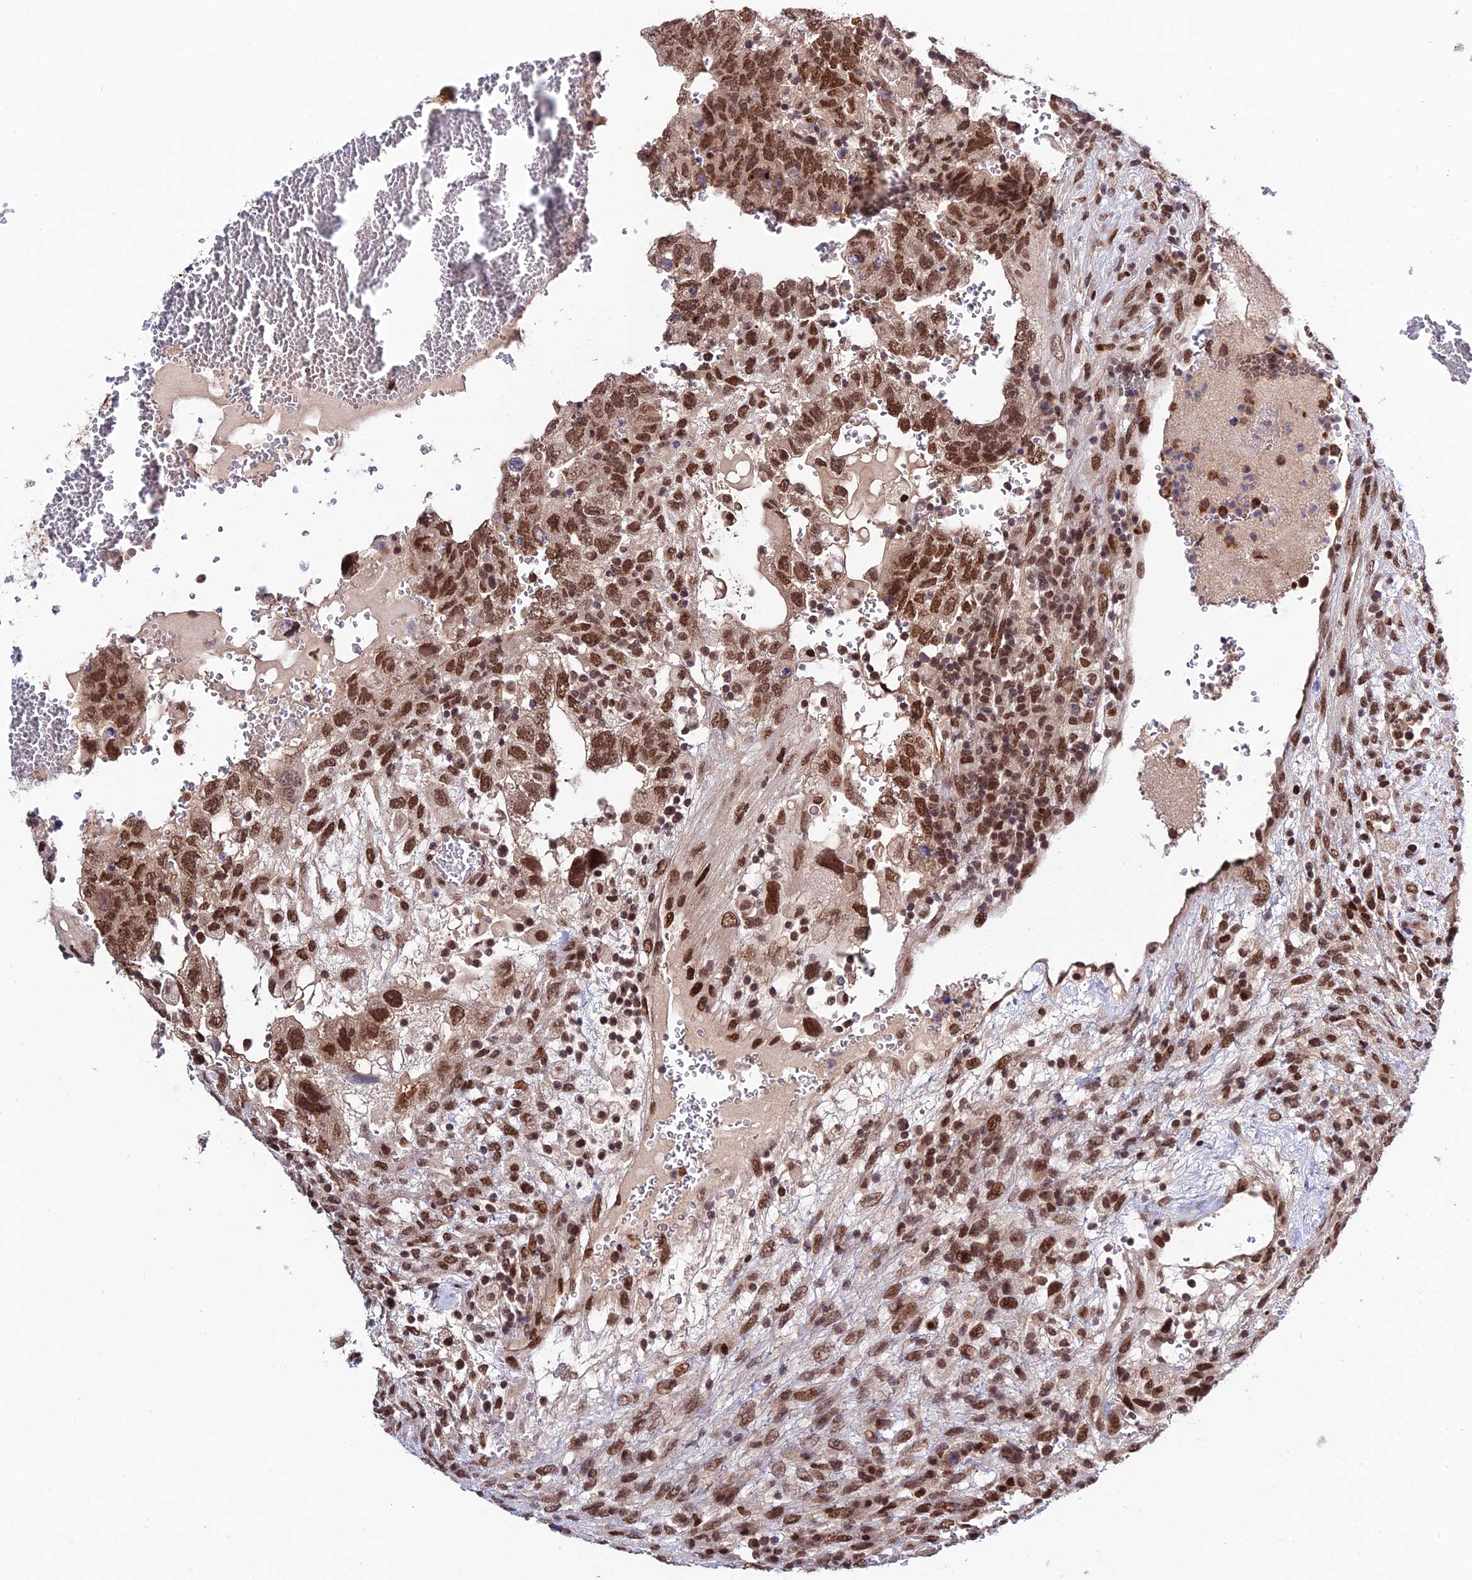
{"staining": {"intensity": "moderate", "quantity": ">75%", "location": "nuclear"}, "tissue": "testis cancer", "cell_type": "Tumor cells", "image_type": "cancer", "snomed": [{"axis": "morphology", "description": "Carcinoma, Embryonal, NOS"}, {"axis": "topography", "description": "Testis"}], "caption": "High-power microscopy captured an immunohistochemistry (IHC) micrograph of embryonal carcinoma (testis), revealing moderate nuclear positivity in approximately >75% of tumor cells.", "gene": "SYT15", "patient": {"sex": "male", "age": 36}}